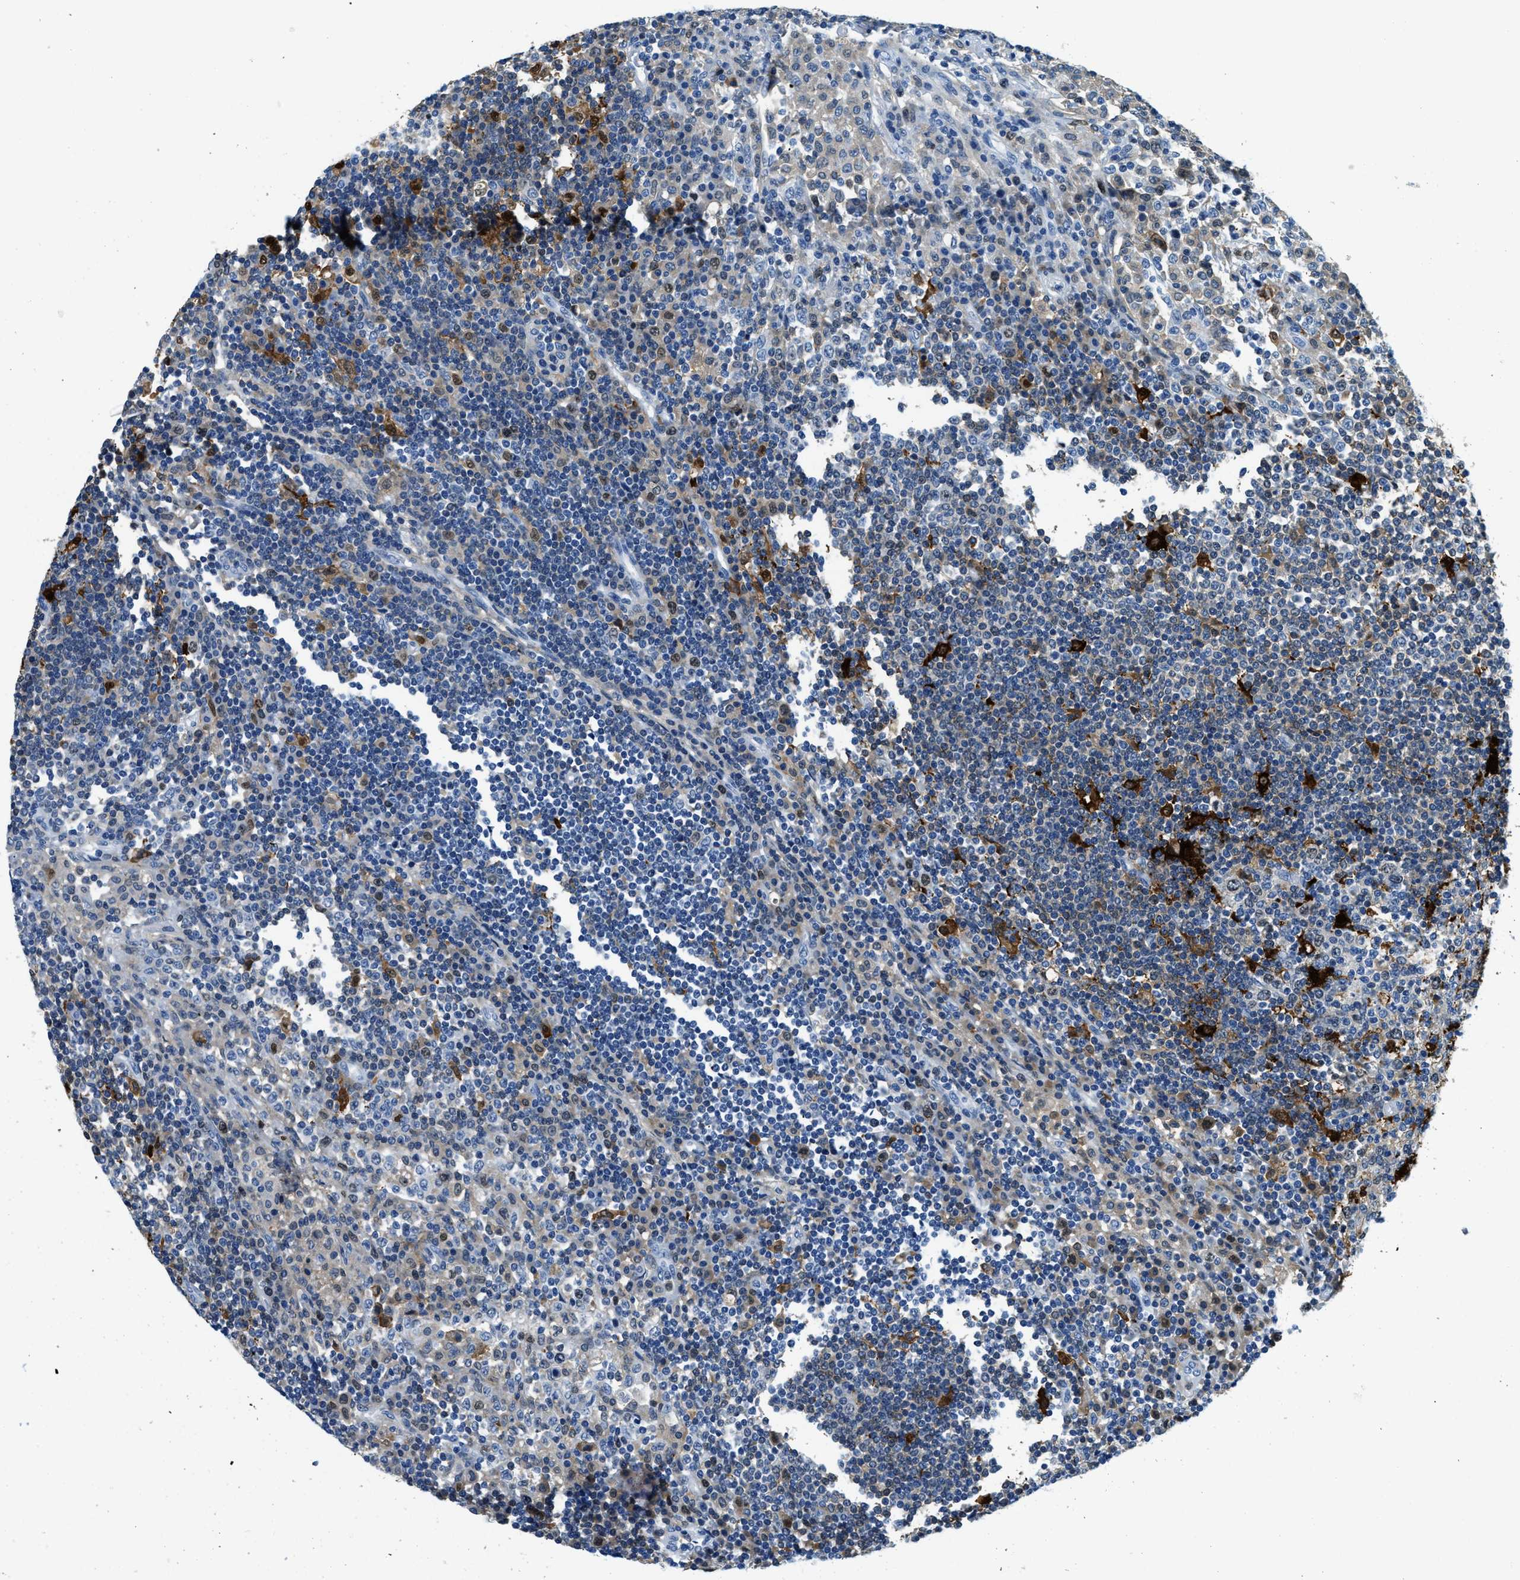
{"staining": {"intensity": "strong", "quantity": "<25%", "location": "cytoplasmic/membranous,nuclear"}, "tissue": "lymph node", "cell_type": "Germinal center cells", "image_type": "normal", "snomed": [{"axis": "morphology", "description": "Normal tissue, NOS"}, {"axis": "topography", "description": "Lymph node"}], "caption": "A high-resolution image shows IHC staining of benign lymph node, which demonstrates strong cytoplasmic/membranous,nuclear staining in approximately <25% of germinal center cells.", "gene": "CAPG", "patient": {"sex": "female", "age": 53}}